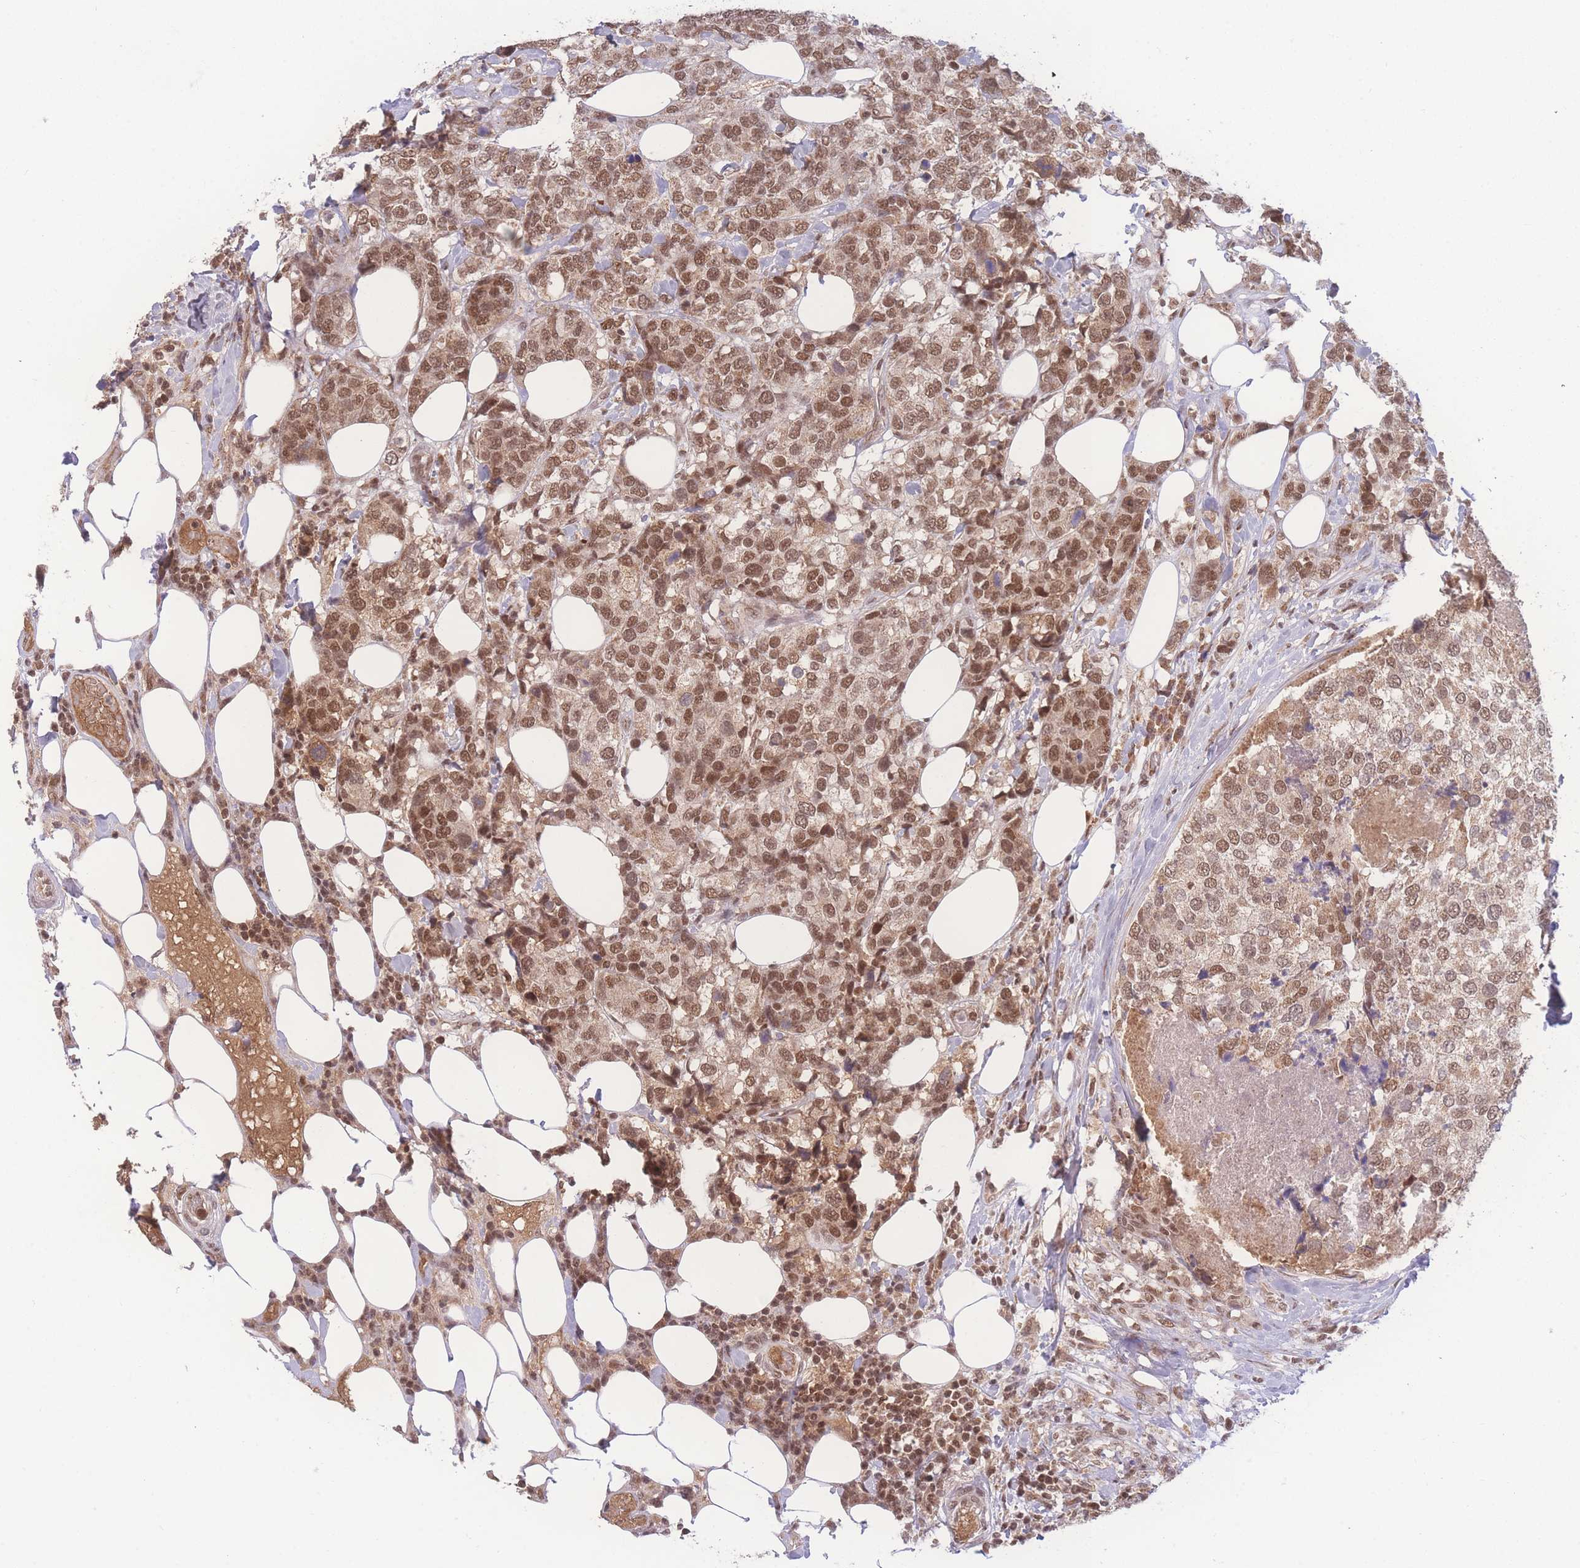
{"staining": {"intensity": "moderate", "quantity": ">75%", "location": "nuclear"}, "tissue": "breast cancer", "cell_type": "Tumor cells", "image_type": "cancer", "snomed": [{"axis": "morphology", "description": "Lobular carcinoma"}, {"axis": "topography", "description": "Breast"}], "caption": "Human lobular carcinoma (breast) stained for a protein (brown) shows moderate nuclear positive positivity in about >75% of tumor cells.", "gene": "RAVER1", "patient": {"sex": "female", "age": 59}}